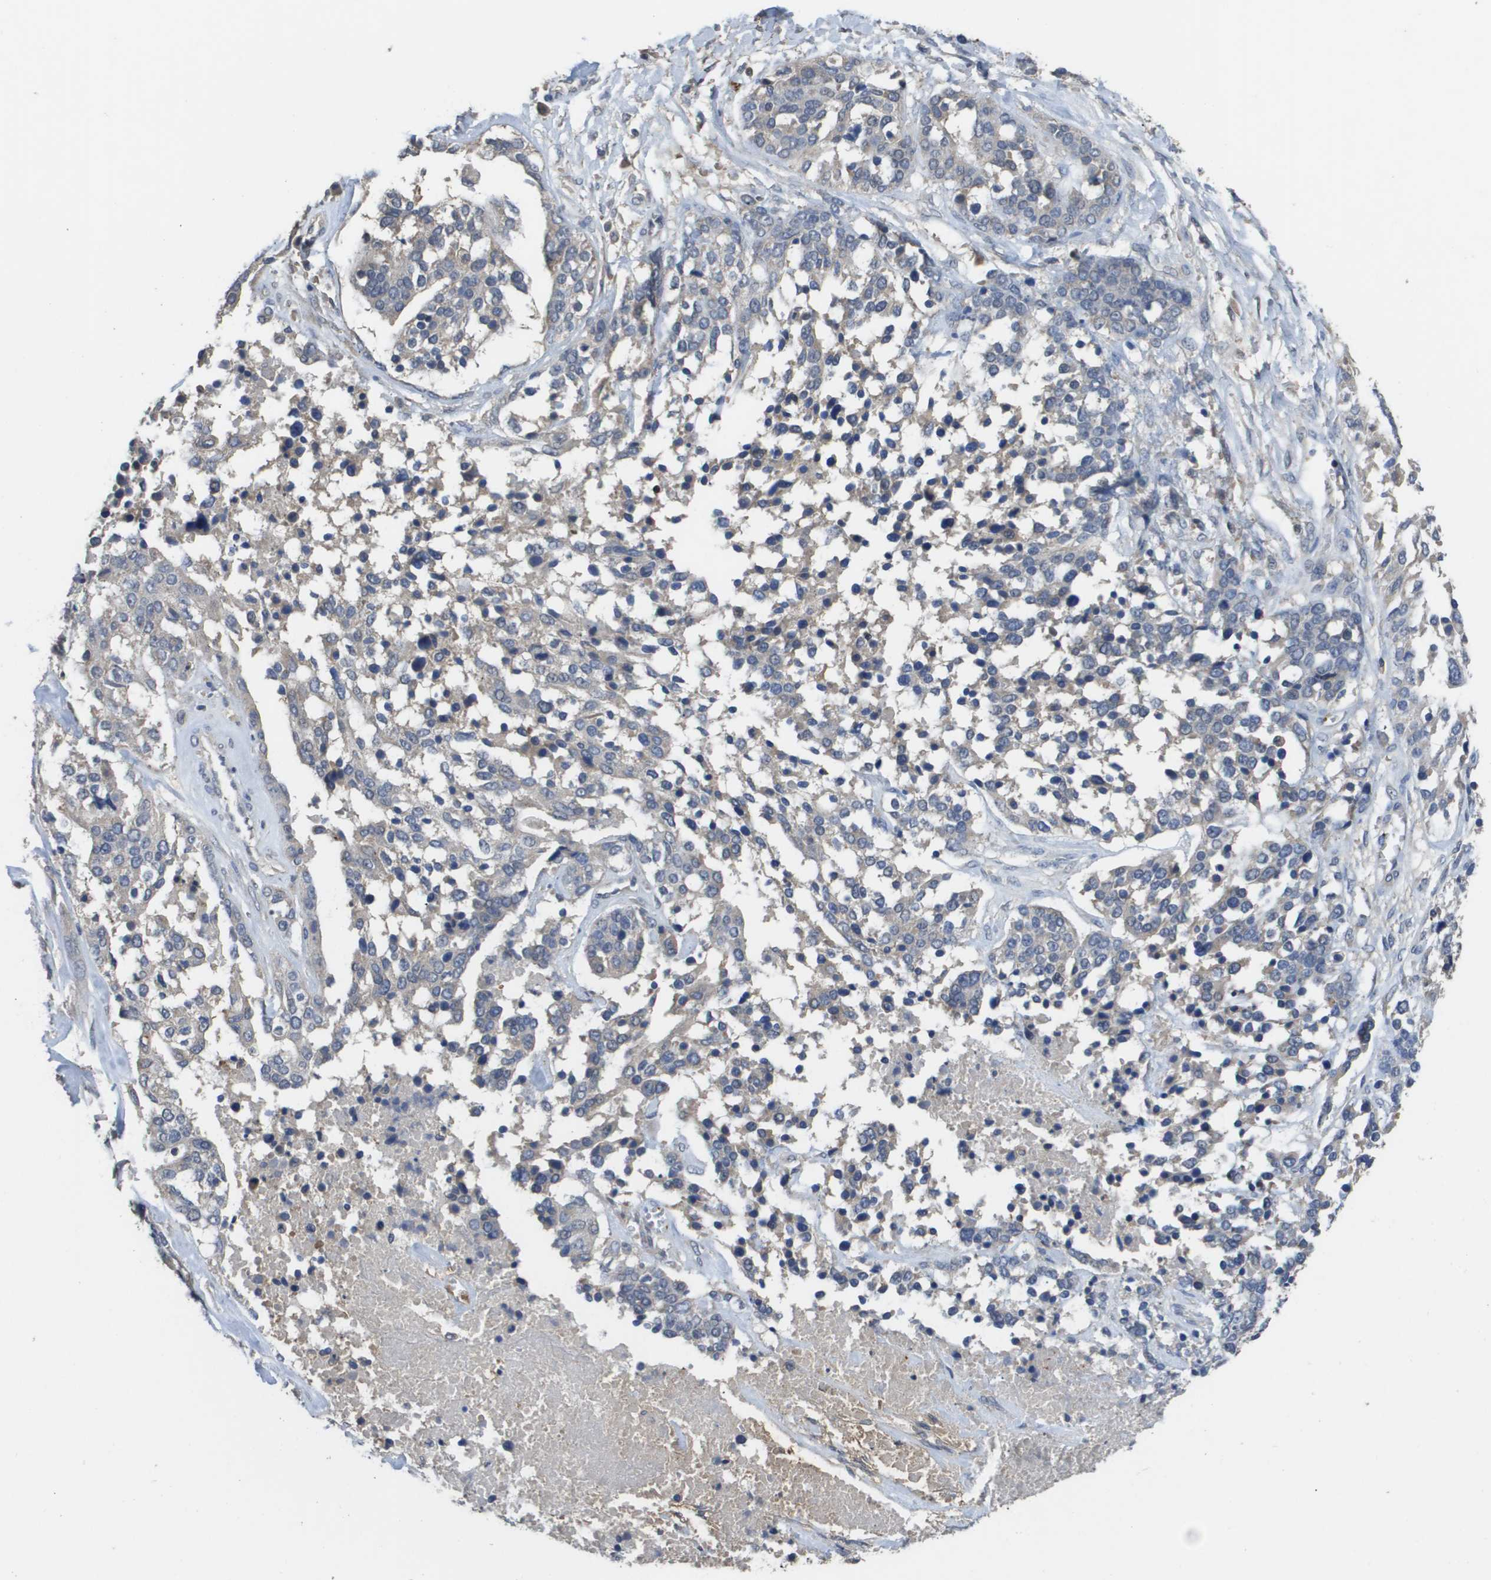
{"staining": {"intensity": "negative", "quantity": "none", "location": "none"}, "tissue": "ovarian cancer", "cell_type": "Tumor cells", "image_type": "cancer", "snomed": [{"axis": "morphology", "description": "Cystadenocarcinoma, serous, NOS"}, {"axis": "topography", "description": "Ovary"}], "caption": "Immunohistochemical staining of ovarian cancer (serous cystadenocarcinoma) reveals no significant staining in tumor cells.", "gene": "RAB27B", "patient": {"sex": "female", "age": 44}}